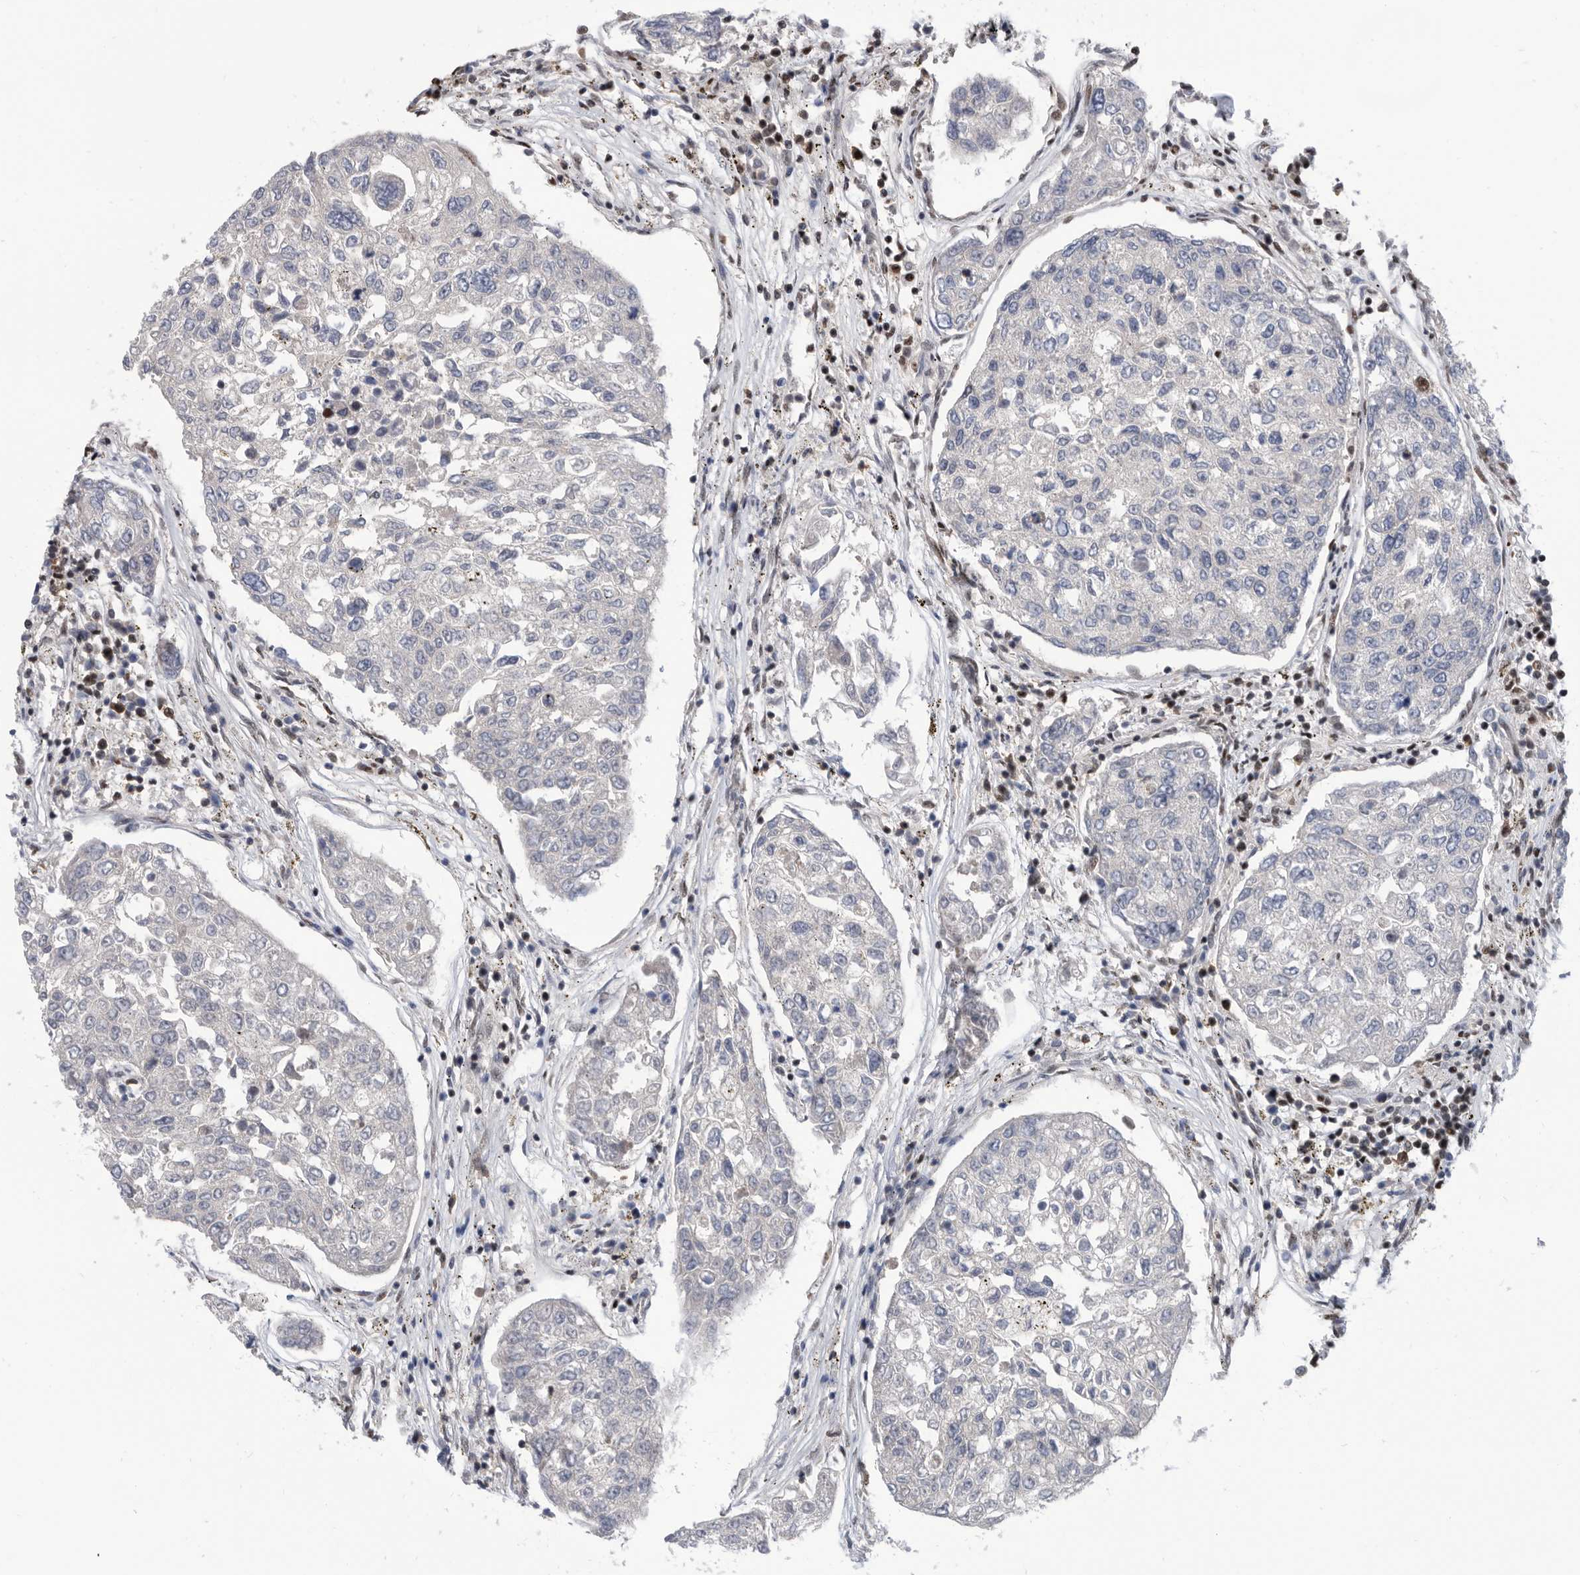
{"staining": {"intensity": "moderate", "quantity": "<25%", "location": "nuclear"}, "tissue": "urothelial cancer", "cell_type": "Tumor cells", "image_type": "cancer", "snomed": [{"axis": "morphology", "description": "Urothelial carcinoma, High grade"}, {"axis": "topography", "description": "Lymph node"}, {"axis": "topography", "description": "Urinary bladder"}], "caption": "Moderate nuclear staining is seen in approximately <25% of tumor cells in urothelial cancer. (brown staining indicates protein expression, while blue staining denotes nuclei).", "gene": "SF3A1", "patient": {"sex": "male", "age": 51}}